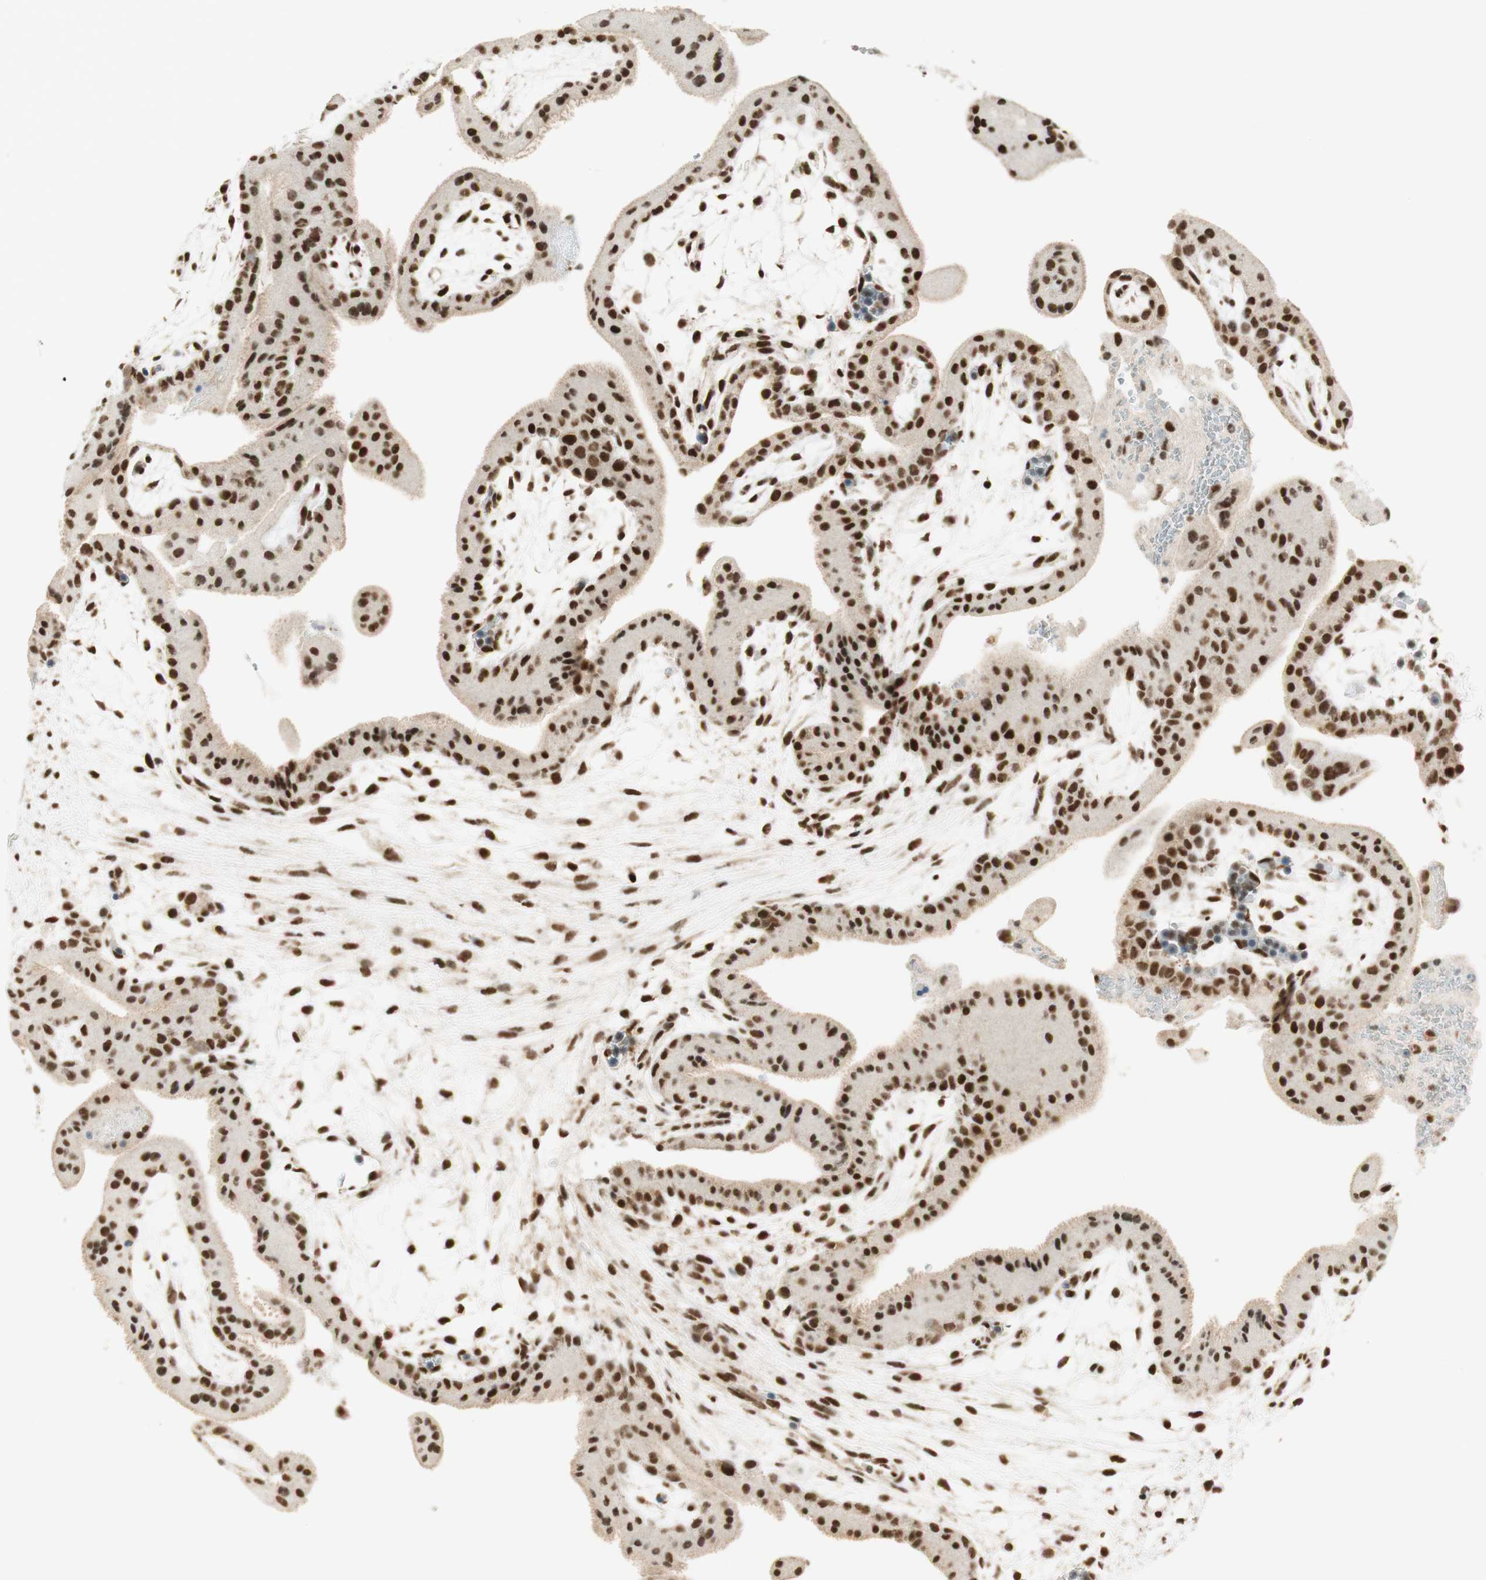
{"staining": {"intensity": "strong", "quantity": ">75%", "location": "nuclear"}, "tissue": "placenta", "cell_type": "Trophoblastic cells", "image_type": "normal", "snomed": [{"axis": "morphology", "description": "Normal tissue, NOS"}, {"axis": "topography", "description": "Placenta"}], "caption": "This is a micrograph of IHC staining of unremarkable placenta, which shows strong positivity in the nuclear of trophoblastic cells.", "gene": "ZNF782", "patient": {"sex": "female", "age": 19}}